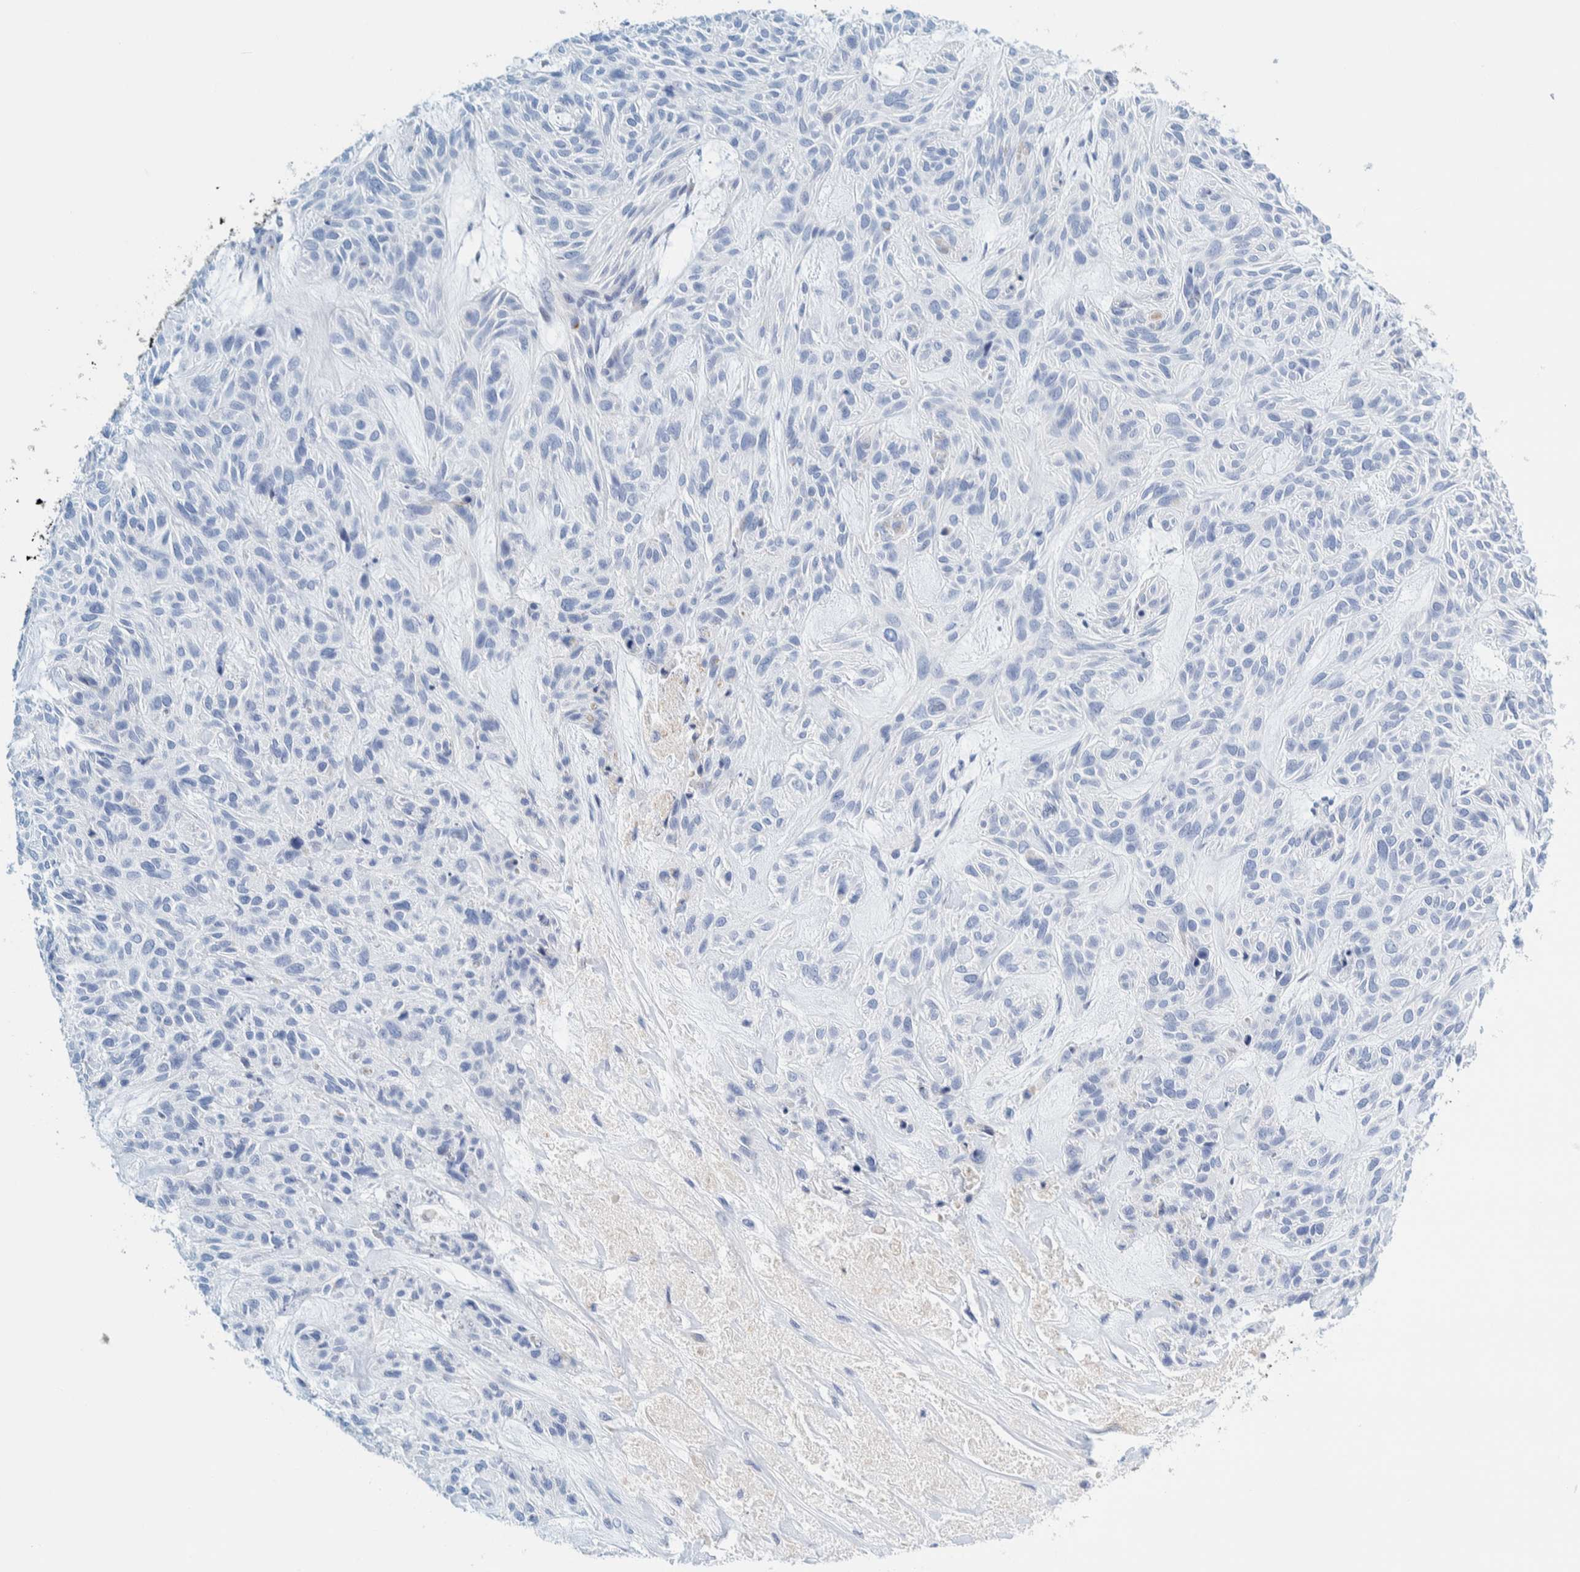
{"staining": {"intensity": "negative", "quantity": "none", "location": "none"}, "tissue": "skin cancer", "cell_type": "Tumor cells", "image_type": "cancer", "snomed": [{"axis": "morphology", "description": "Basal cell carcinoma"}, {"axis": "topography", "description": "Skin"}], "caption": "Immunohistochemical staining of human skin cancer demonstrates no significant positivity in tumor cells.", "gene": "MOG", "patient": {"sex": "male", "age": 55}}